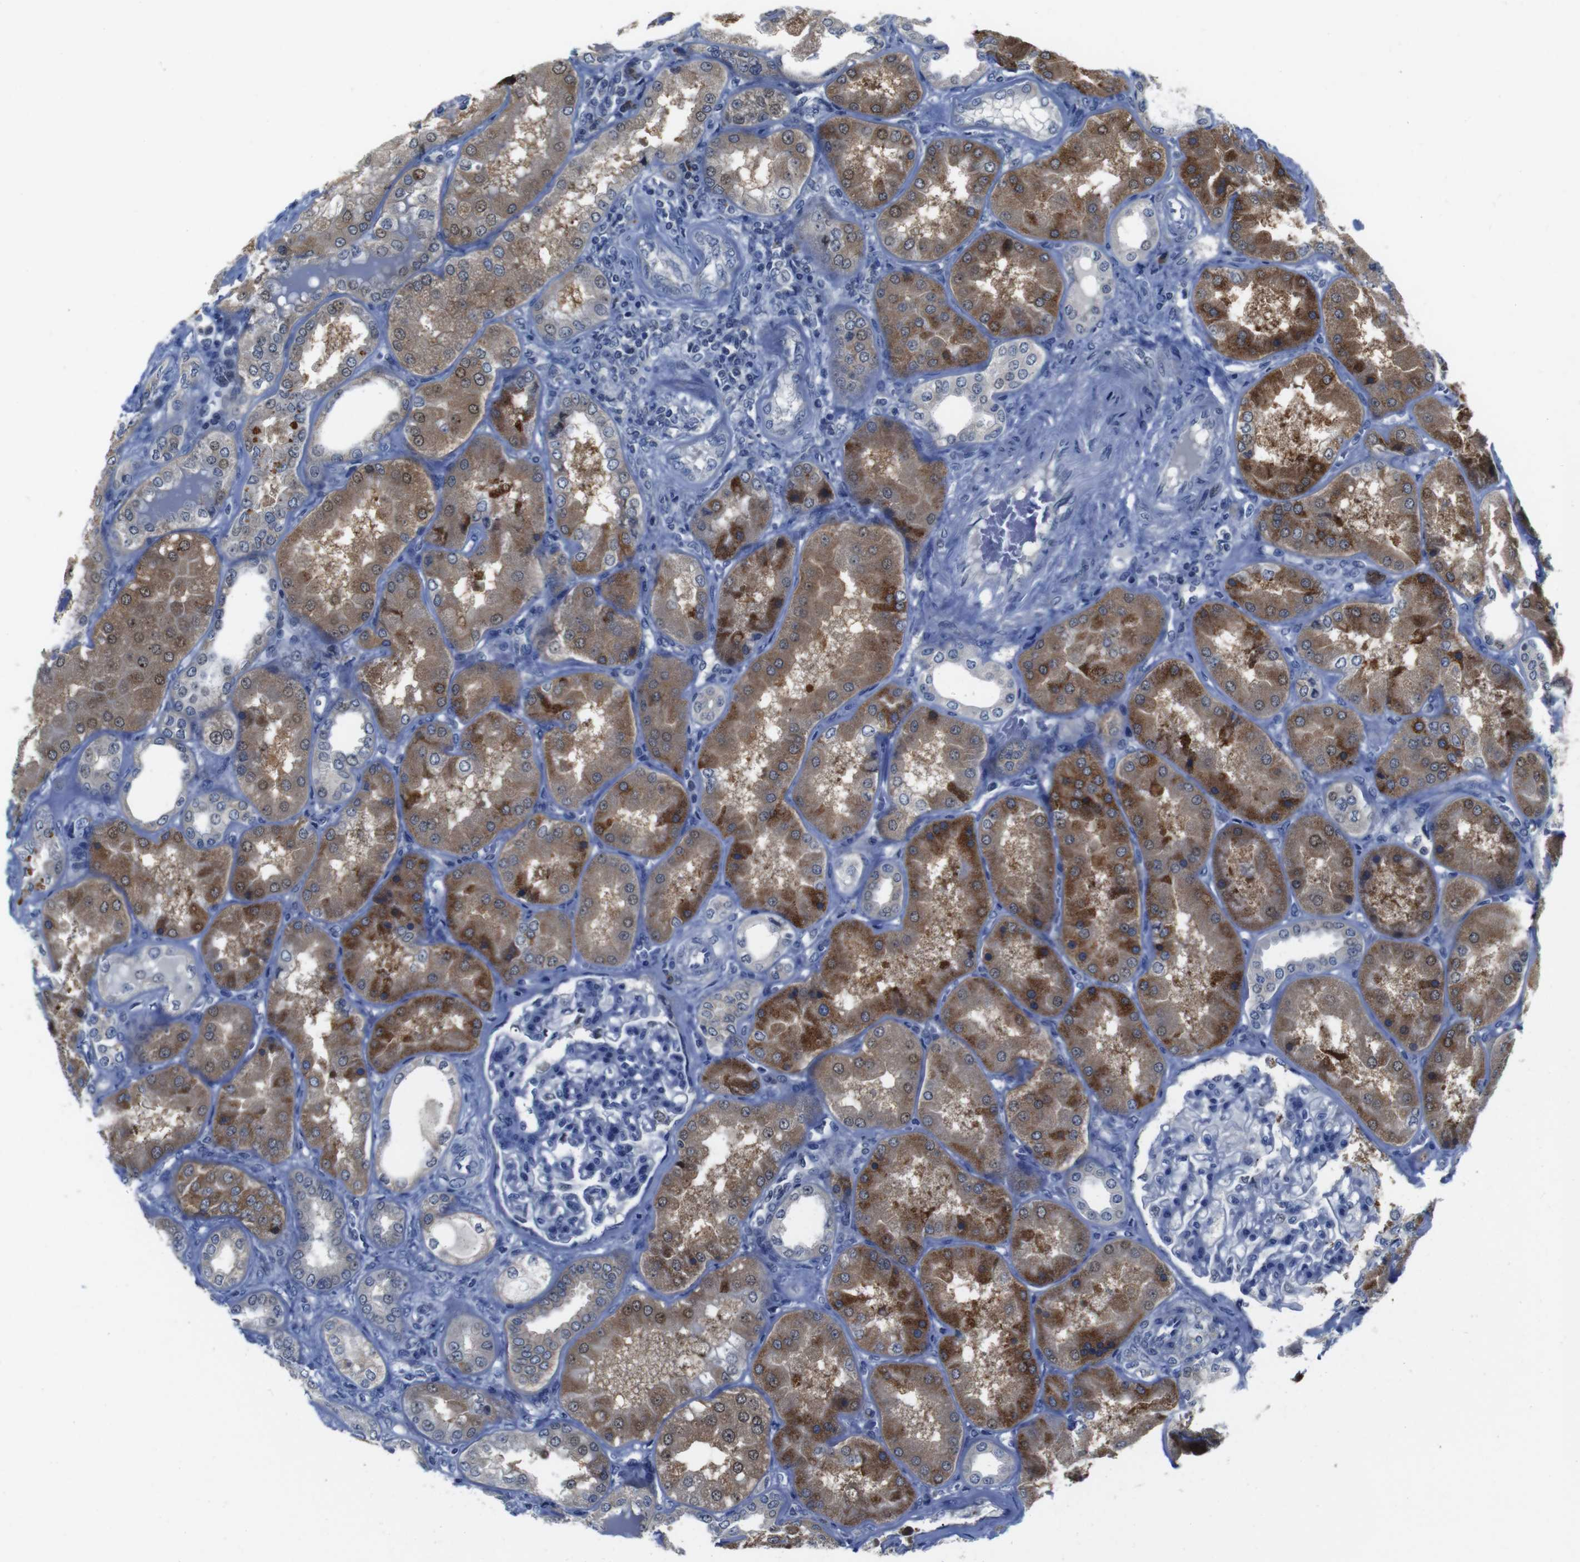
{"staining": {"intensity": "negative", "quantity": "none", "location": "none"}, "tissue": "kidney", "cell_type": "Cells in glomeruli", "image_type": "normal", "snomed": [{"axis": "morphology", "description": "Normal tissue, NOS"}, {"axis": "topography", "description": "Kidney"}], "caption": "Immunohistochemical staining of benign kidney shows no significant expression in cells in glomeruli. (DAB (3,3'-diaminobenzidine) IHC visualized using brightfield microscopy, high magnification).", "gene": "SEMA4B", "patient": {"sex": "female", "age": 56}}